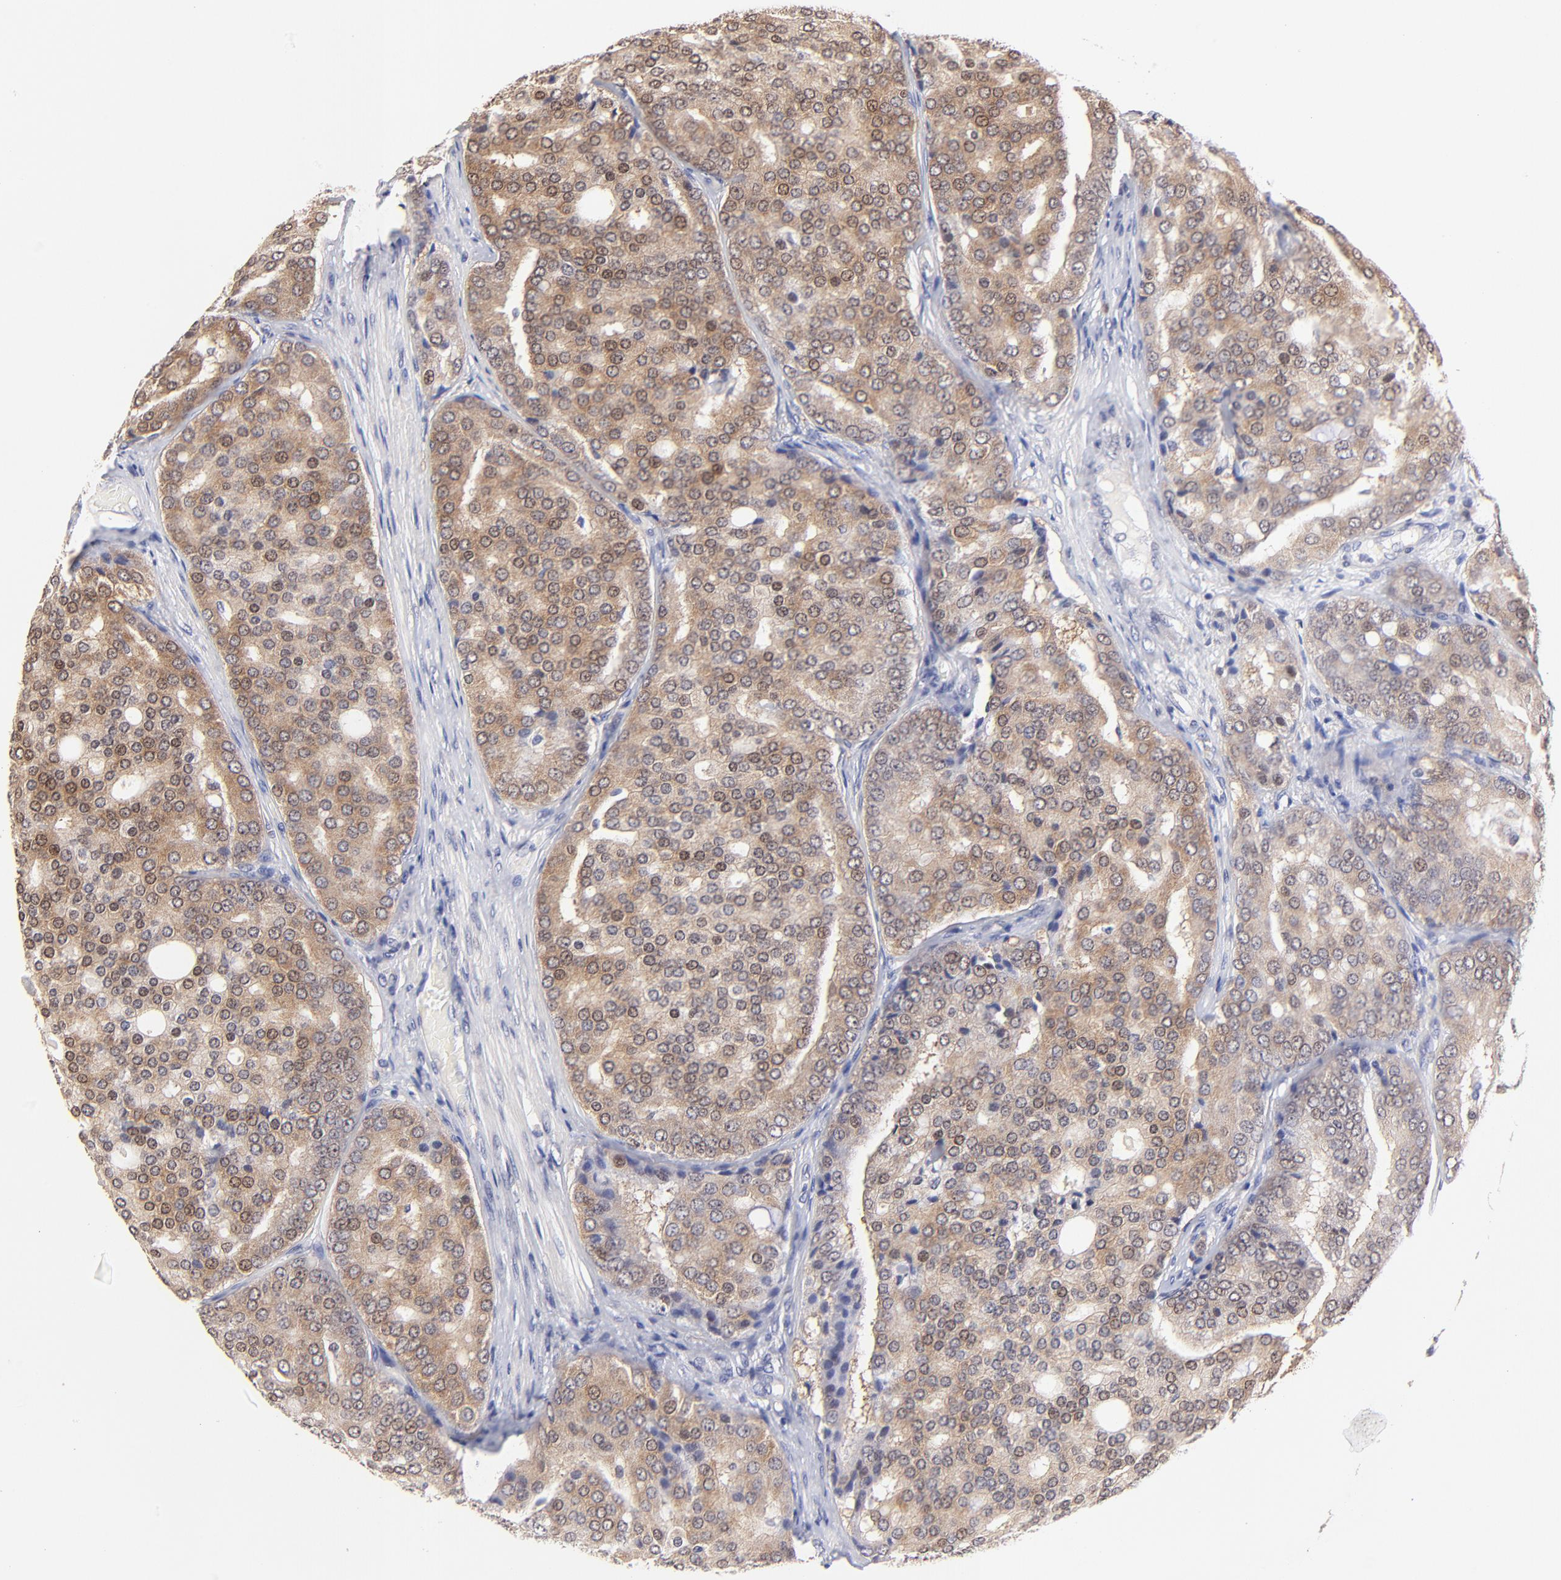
{"staining": {"intensity": "moderate", "quantity": ">75%", "location": "cytoplasmic/membranous"}, "tissue": "prostate cancer", "cell_type": "Tumor cells", "image_type": "cancer", "snomed": [{"axis": "morphology", "description": "Adenocarcinoma, High grade"}, {"axis": "topography", "description": "Prostate"}], "caption": "High-magnification brightfield microscopy of high-grade adenocarcinoma (prostate) stained with DAB (3,3'-diaminobenzidine) (brown) and counterstained with hematoxylin (blue). tumor cells exhibit moderate cytoplasmic/membranous expression is seen in approximately>75% of cells. Nuclei are stained in blue.", "gene": "ZNF155", "patient": {"sex": "male", "age": 64}}